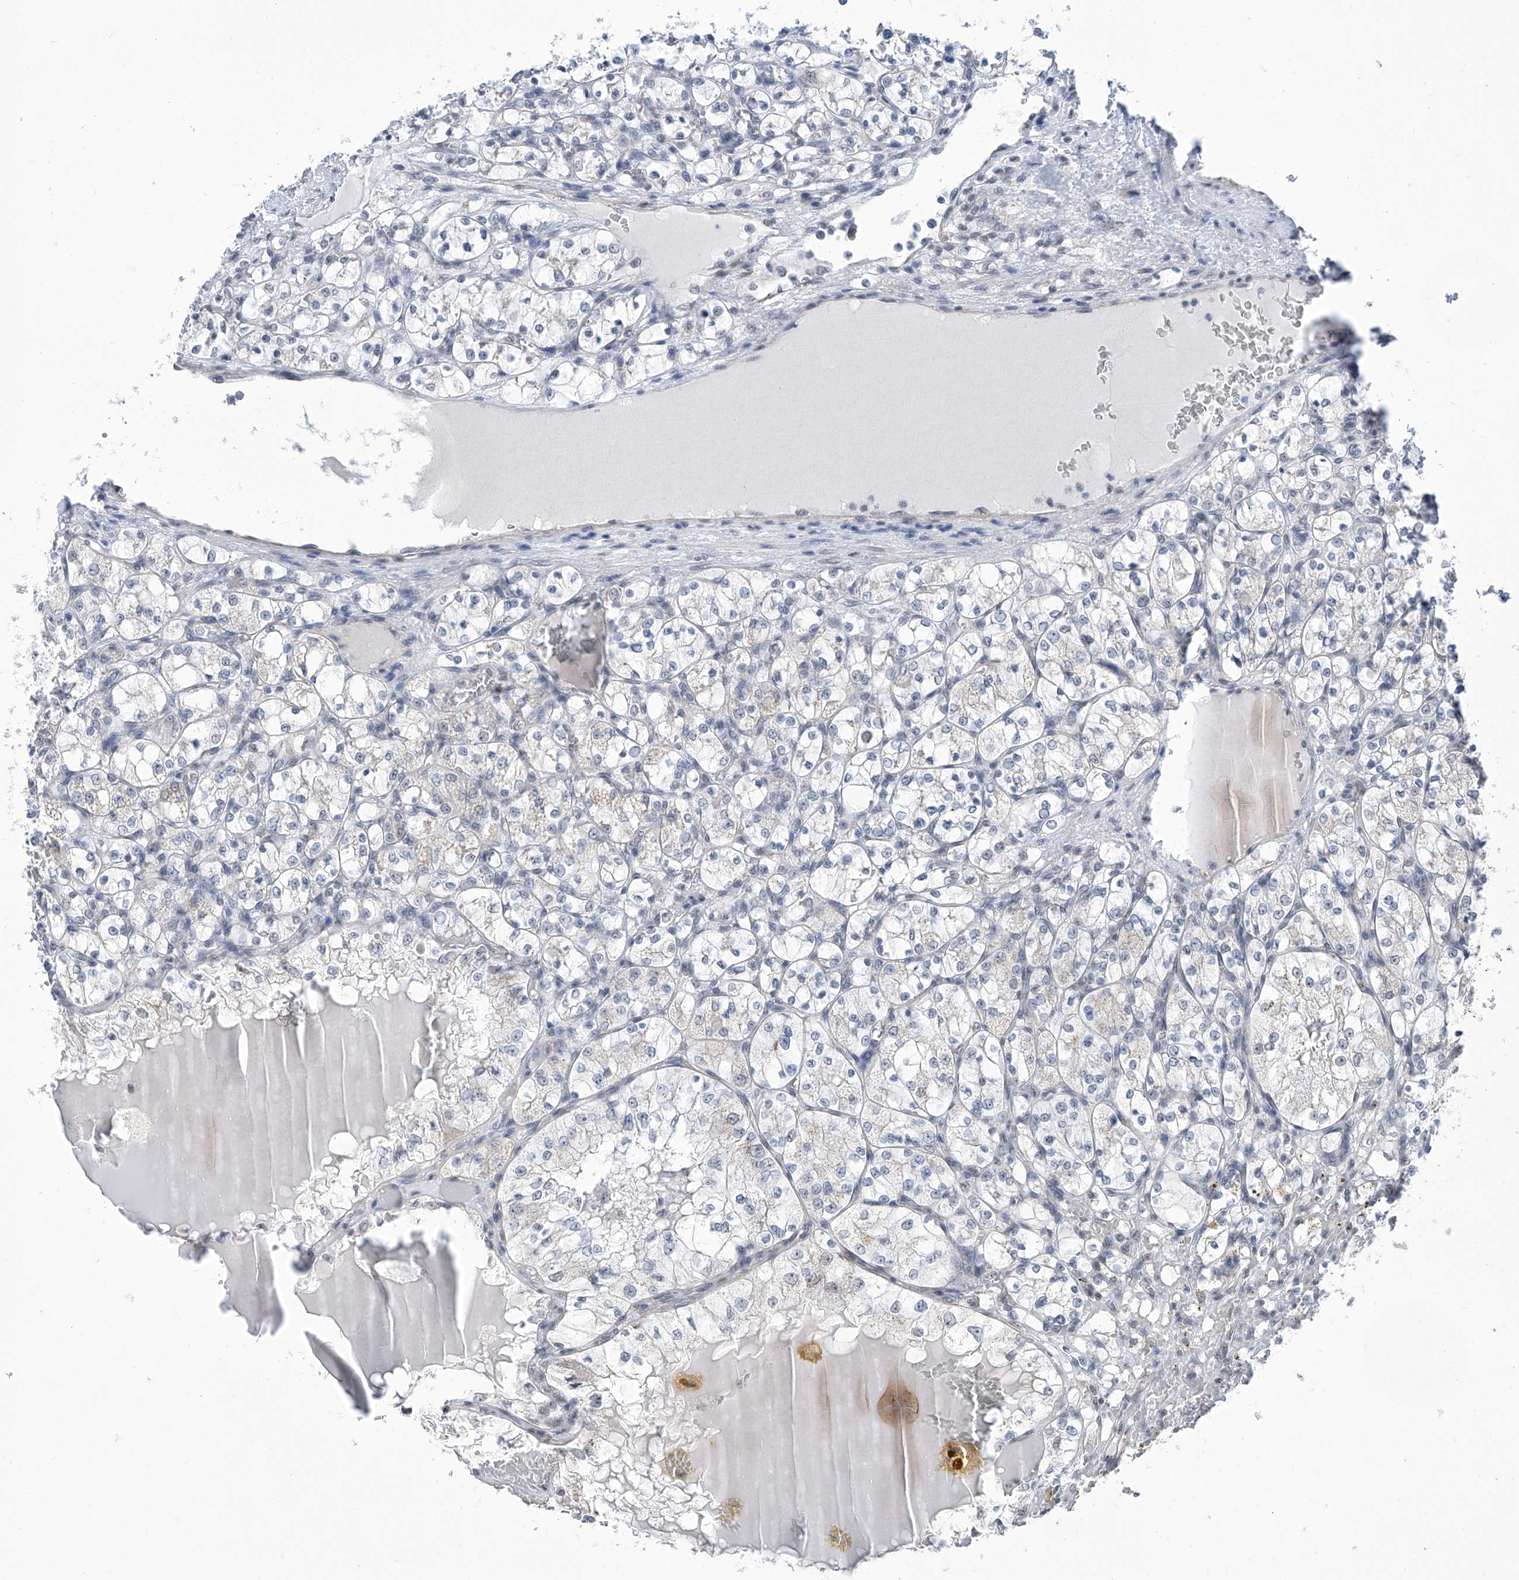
{"staining": {"intensity": "negative", "quantity": "none", "location": "none"}, "tissue": "renal cancer", "cell_type": "Tumor cells", "image_type": "cancer", "snomed": [{"axis": "morphology", "description": "Adenocarcinoma, NOS"}, {"axis": "topography", "description": "Kidney"}], "caption": "DAB immunohistochemical staining of human renal adenocarcinoma demonstrates no significant expression in tumor cells.", "gene": "SART1", "patient": {"sex": "female", "age": 69}}